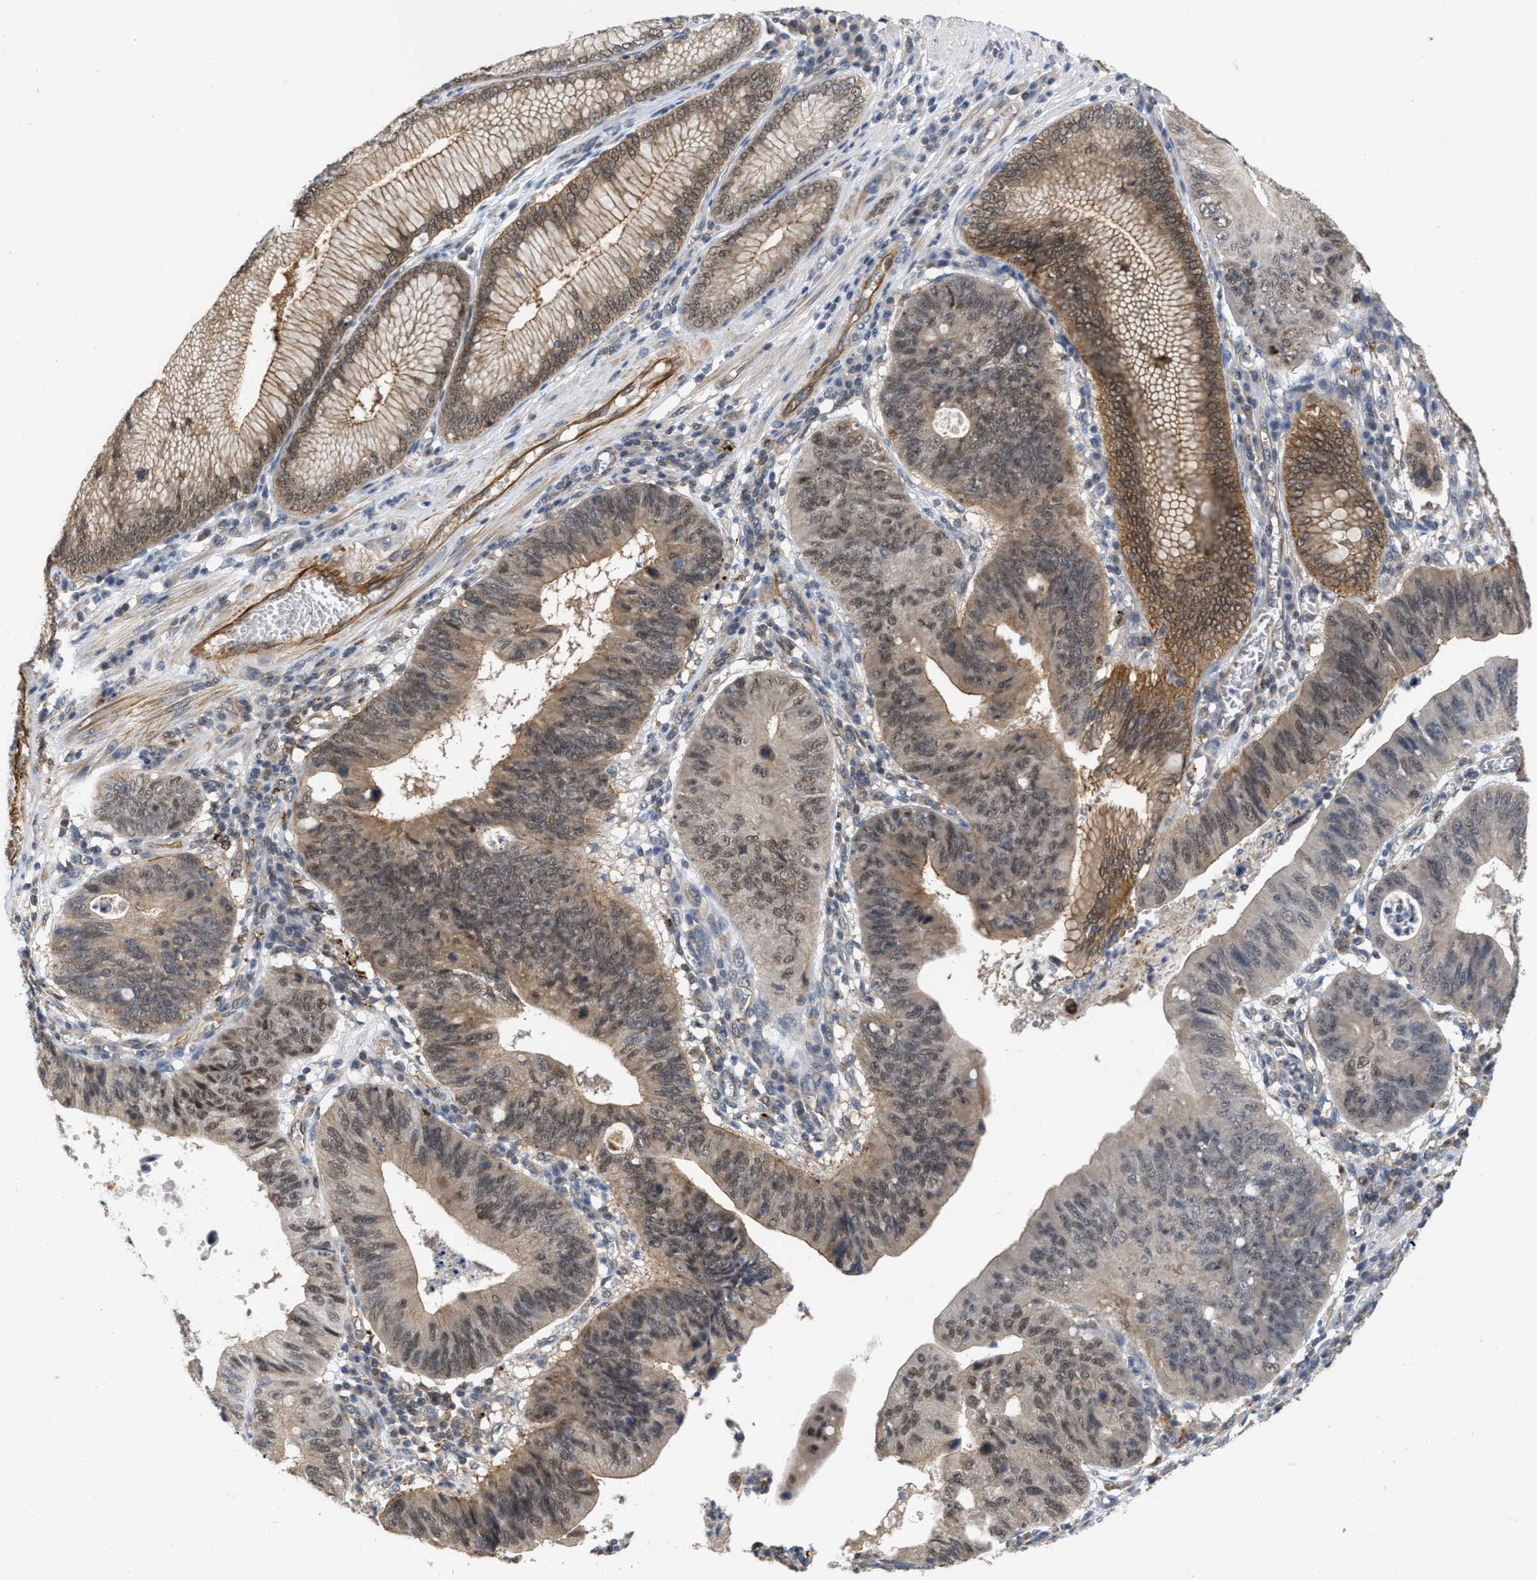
{"staining": {"intensity": "weak", "quantity": ">75%", "location": "cytoplasmic/membranous,nuclear"}, "tissue": "stomach cancer", "cell_type": "Tumor cells", "image_type": "cancer", "snomed": [{"axis": "morphology", "description": "Adenocarcinoma, NOS"}, {"axis": "topography", "description": "Stomach"}], "caption": "Immunohistochemistry (IHC) histopathology image of neoplastic tissue: adenocarcinoma (stomach) stained using immunohistochemistry (IHC) shows low levels of weak protein expression localized specifically in the cytoplasmic/membranous and nuclear of tumor cells, appearing as a cytoplasmic/membranous and nuclear brown color.", "gene": "NAPEPLD", "patient": {"sex": "male", "age": 59}}